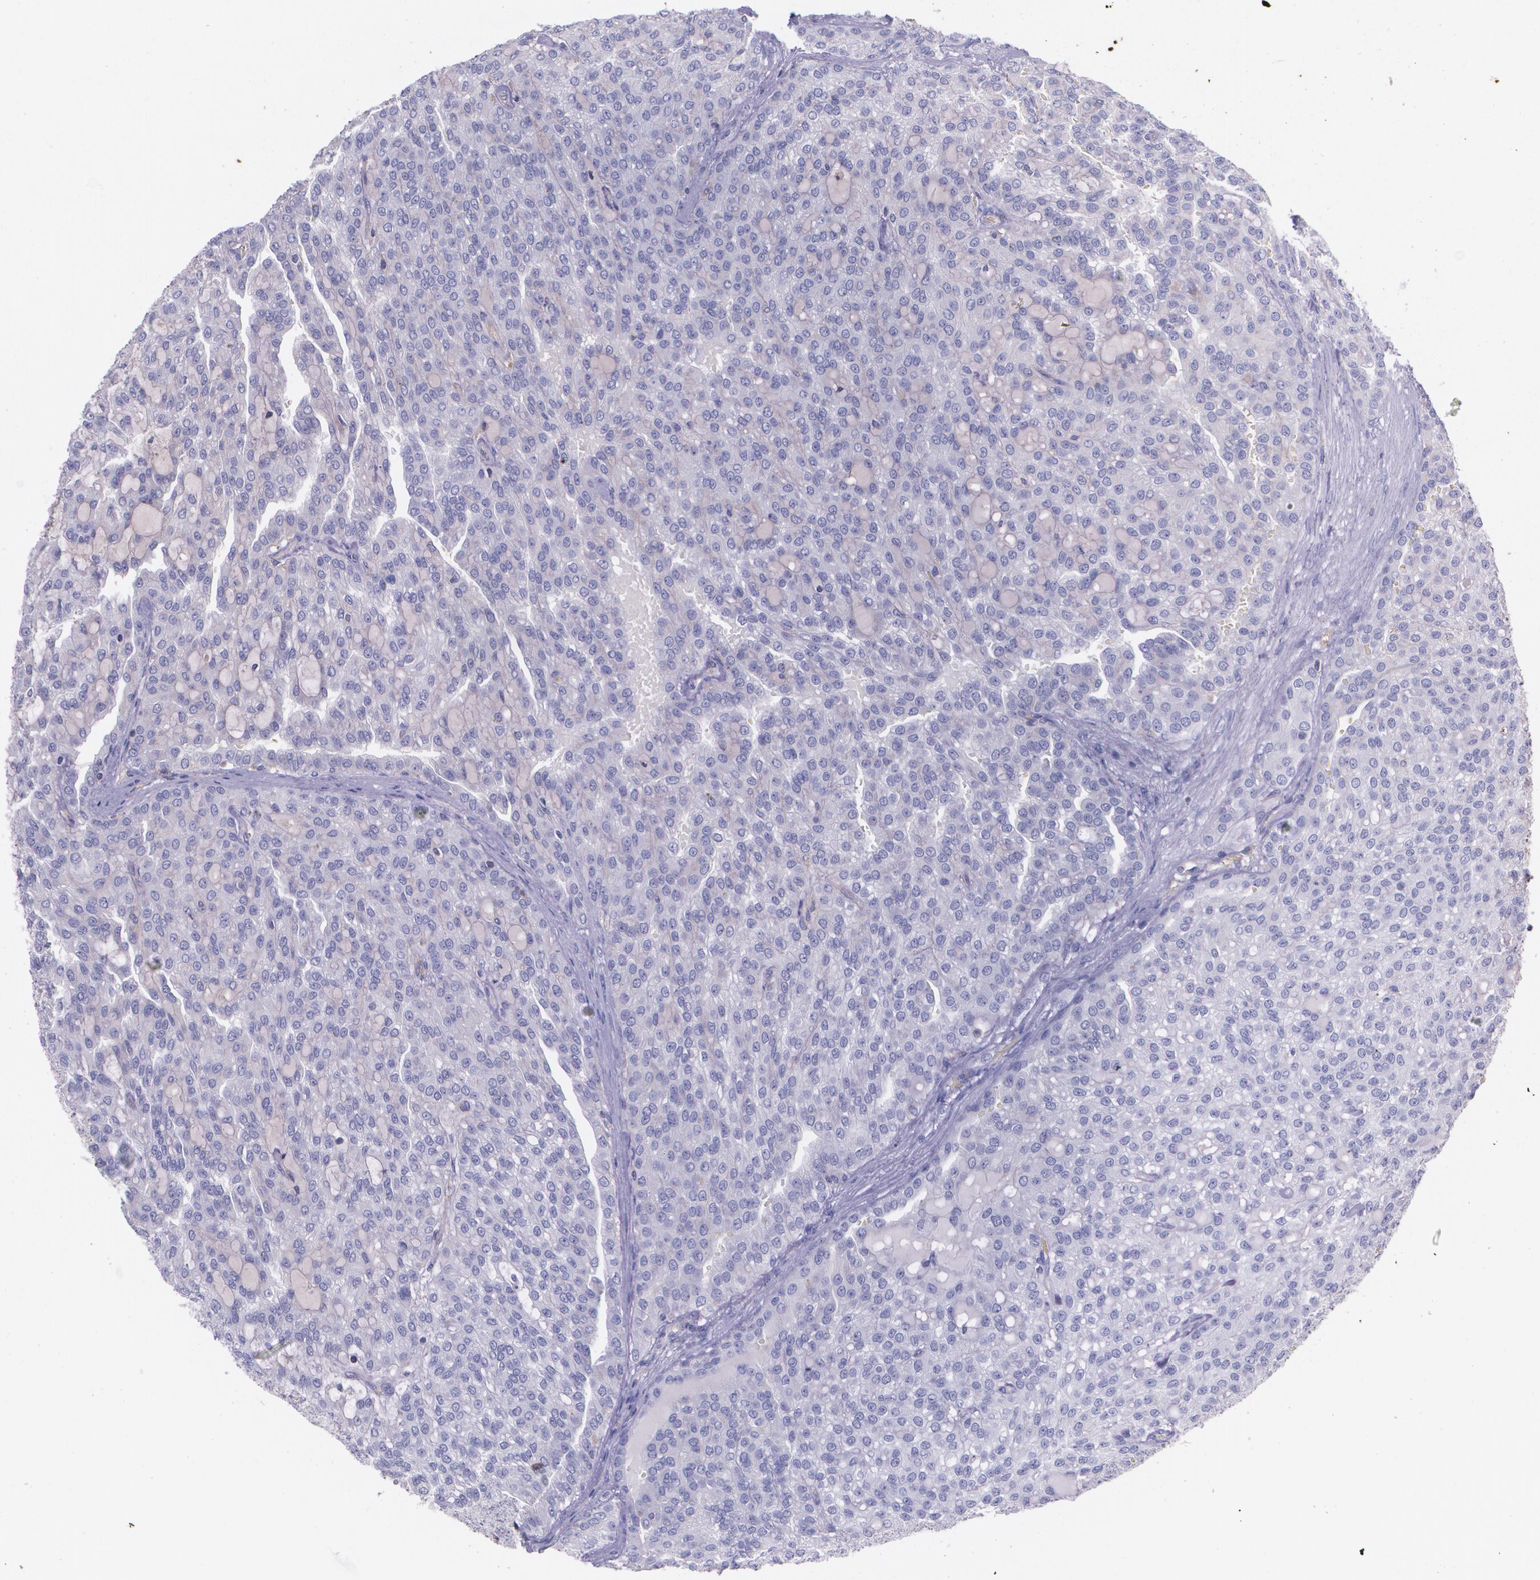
{"staining": {"intensity": "negative", "quantity": "none", "location": "none"}, "tissue": "renal cancer", "cell_type": "Tumor cells", "image_type": "cancer", "snomed": [{"axis": "morphology", "description": "Adenocarcinoma, NOS"}, {"axis": "topography", "description": "Kidney"}], "caption": "High power microscopy photomicrograph of an immunohistochemistry photomicrograph of renal cancer, revealing no significant positivity in tumor cells.", "gene": "B2M", "patient": {"sex": "male", "age": 63}}